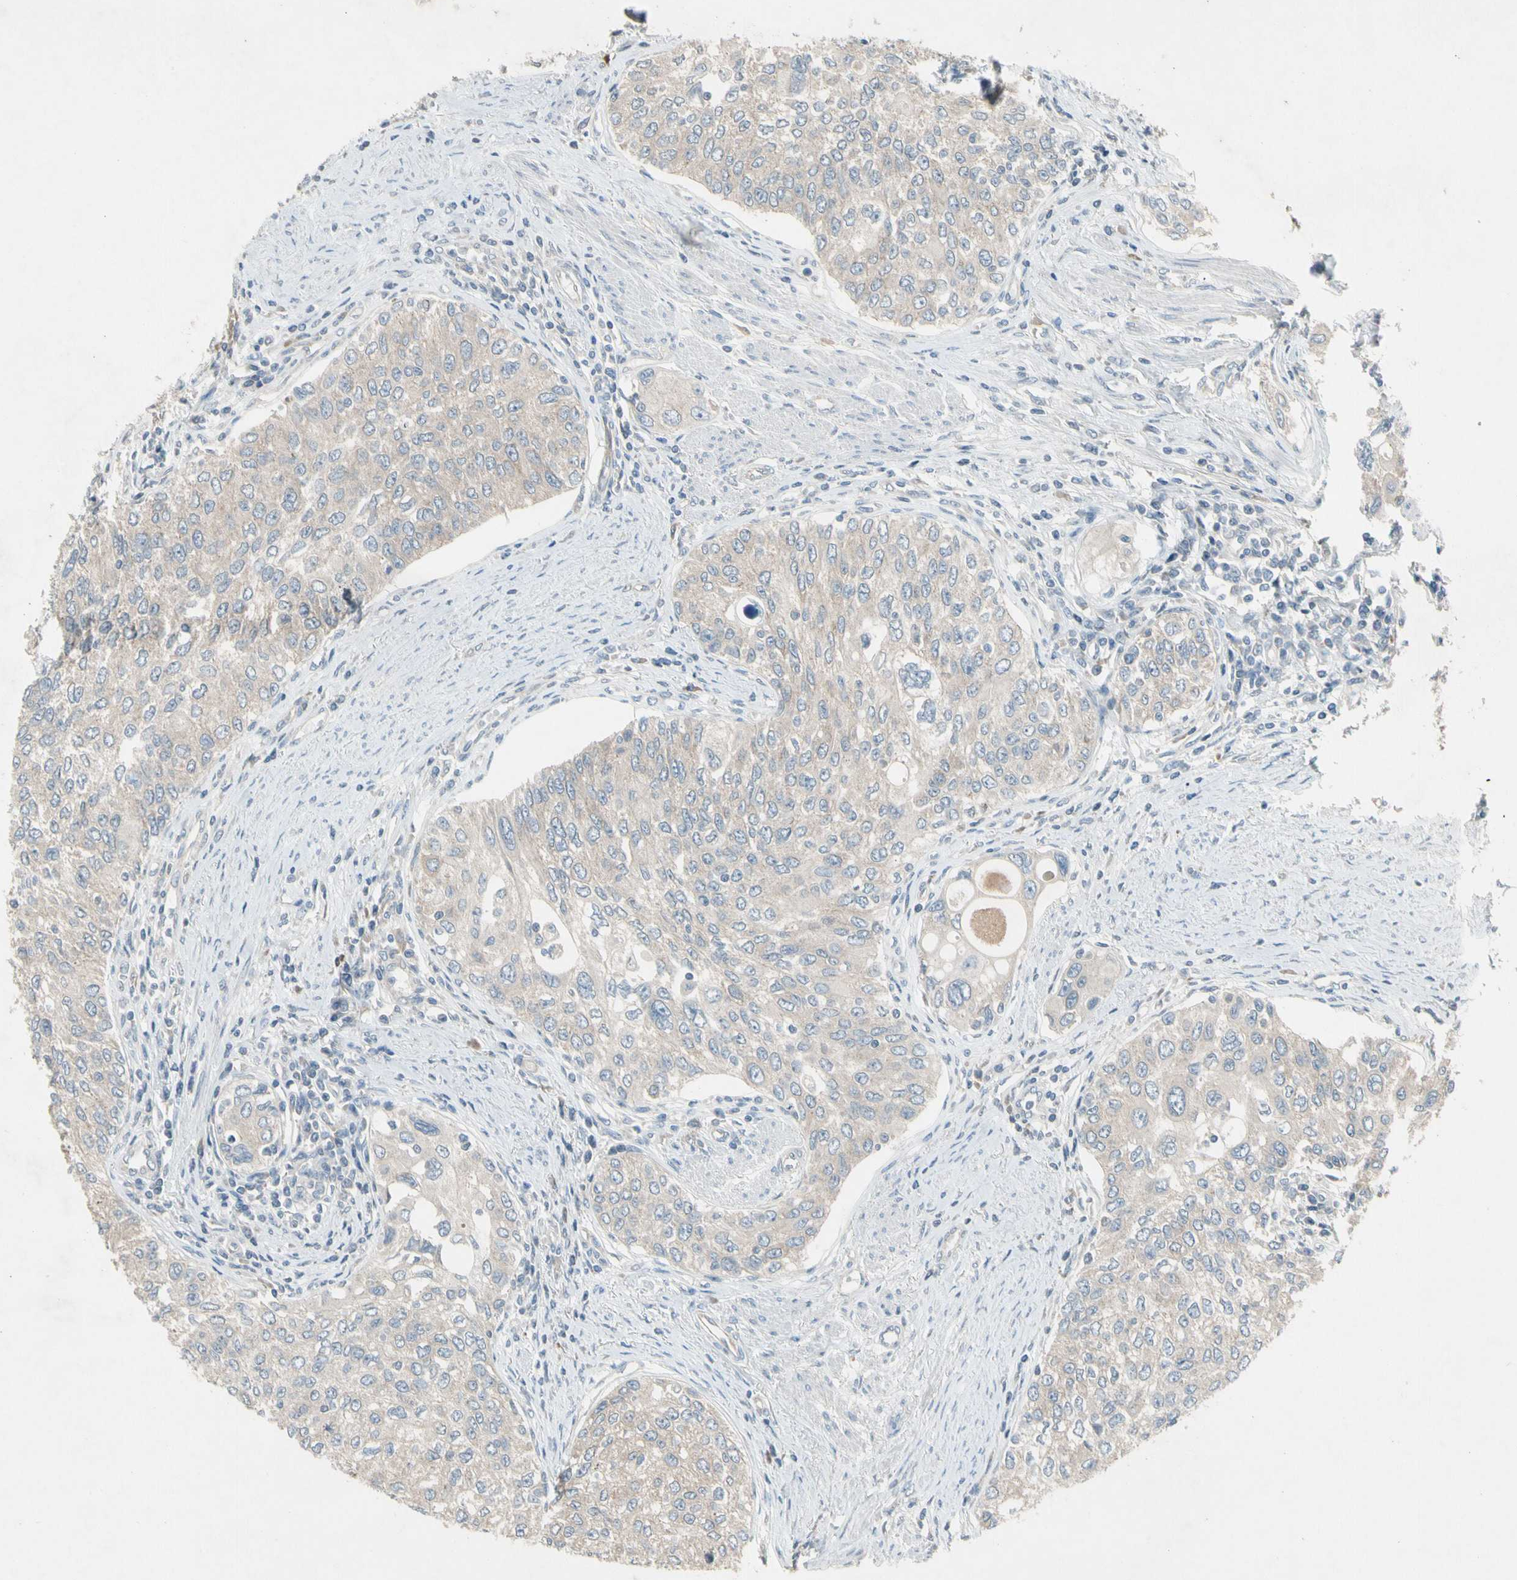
{"staining": {"intensity": "weak", "quantity": "<25%", "location": "cytoplasmic/membranous"}, "tissue": "urothelial cancer", "cell_type": "Tumor cells", "image_type": "cancer", "snomed": [{"axis": "morphology", "description": "Urothelial carcinoma, High grade"}, {"axis": "topography", "description": "Urinary bladder"}], "caption": "A high-resolution image shows IHC staining of urothelial carcinoma (high-grade), which exhibits no significant expression in tumor cells. (Brightfield microscopy of DAB immunohistochemistry (IHC) at high magnification).", "gene": "PANK2", "patient": {"sex": "female", "age": 56}}